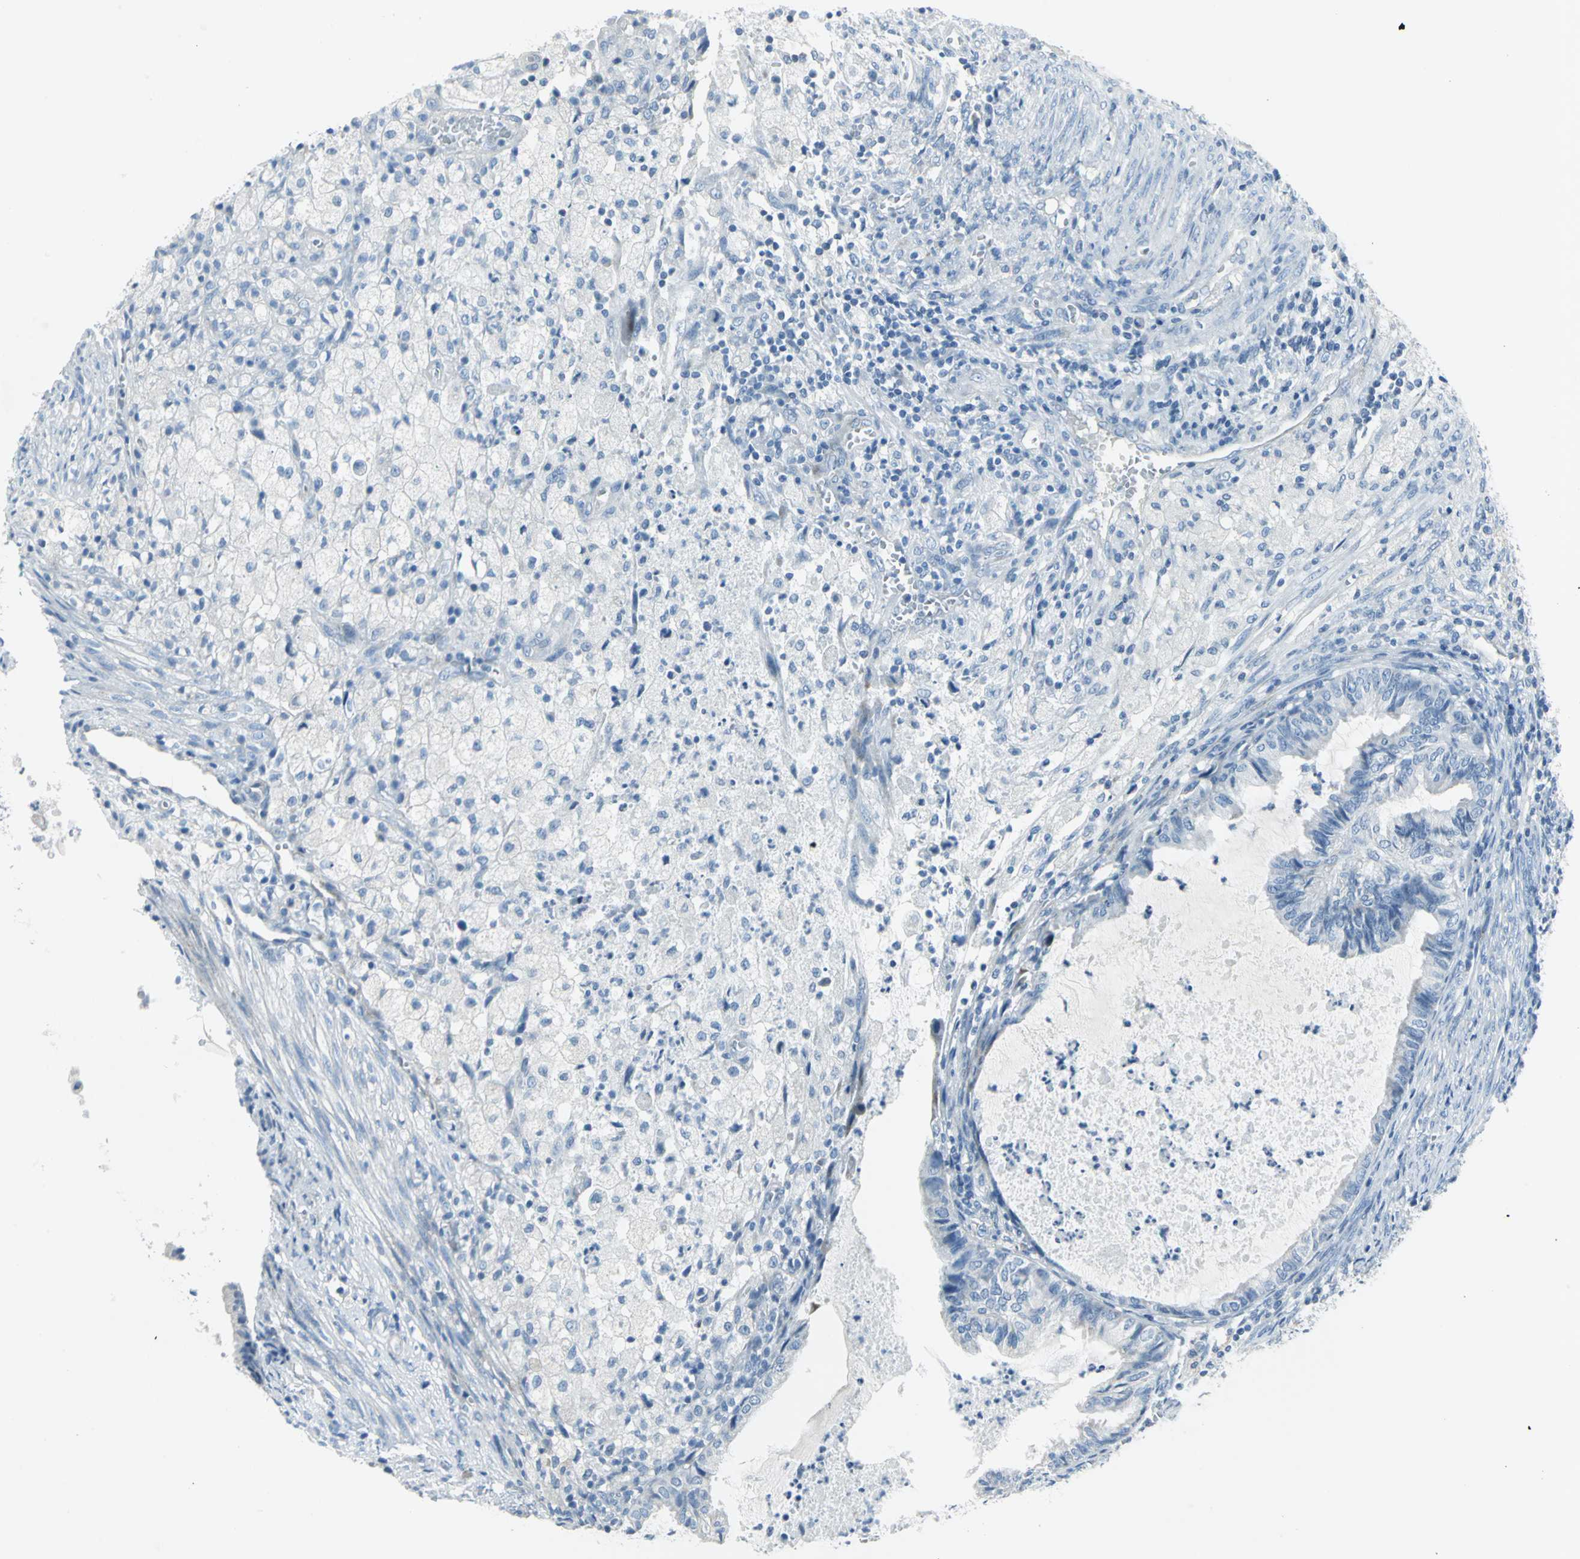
{"staining": {"intensity": "negative", "quantity": "none", "location": "none"}, "tissue": "cervical cancer", "cell_type": "Tumor cells", "image_type": "cancer", "snomed": [{"axis": "morphology", "description": "Normal tissue, NOS"}, {"axis": "morphology", "description": "Adenocarcinoma, NOS"}, {"axis": "topography", "description": "Cervix"}, {"axis": "topography", "description": "Endometrium"}], "caption": "A high-resolution micrograph shows IHC staining of cervical adenocarcinoma, which exhibits no significant positivity in tumor cells. (DAB immunohistochemistry (IHC) visualized using brightfield microscopy, high magnification).", "gene": "DNAI2", "patient": {"sex": "female", "age": 86}}